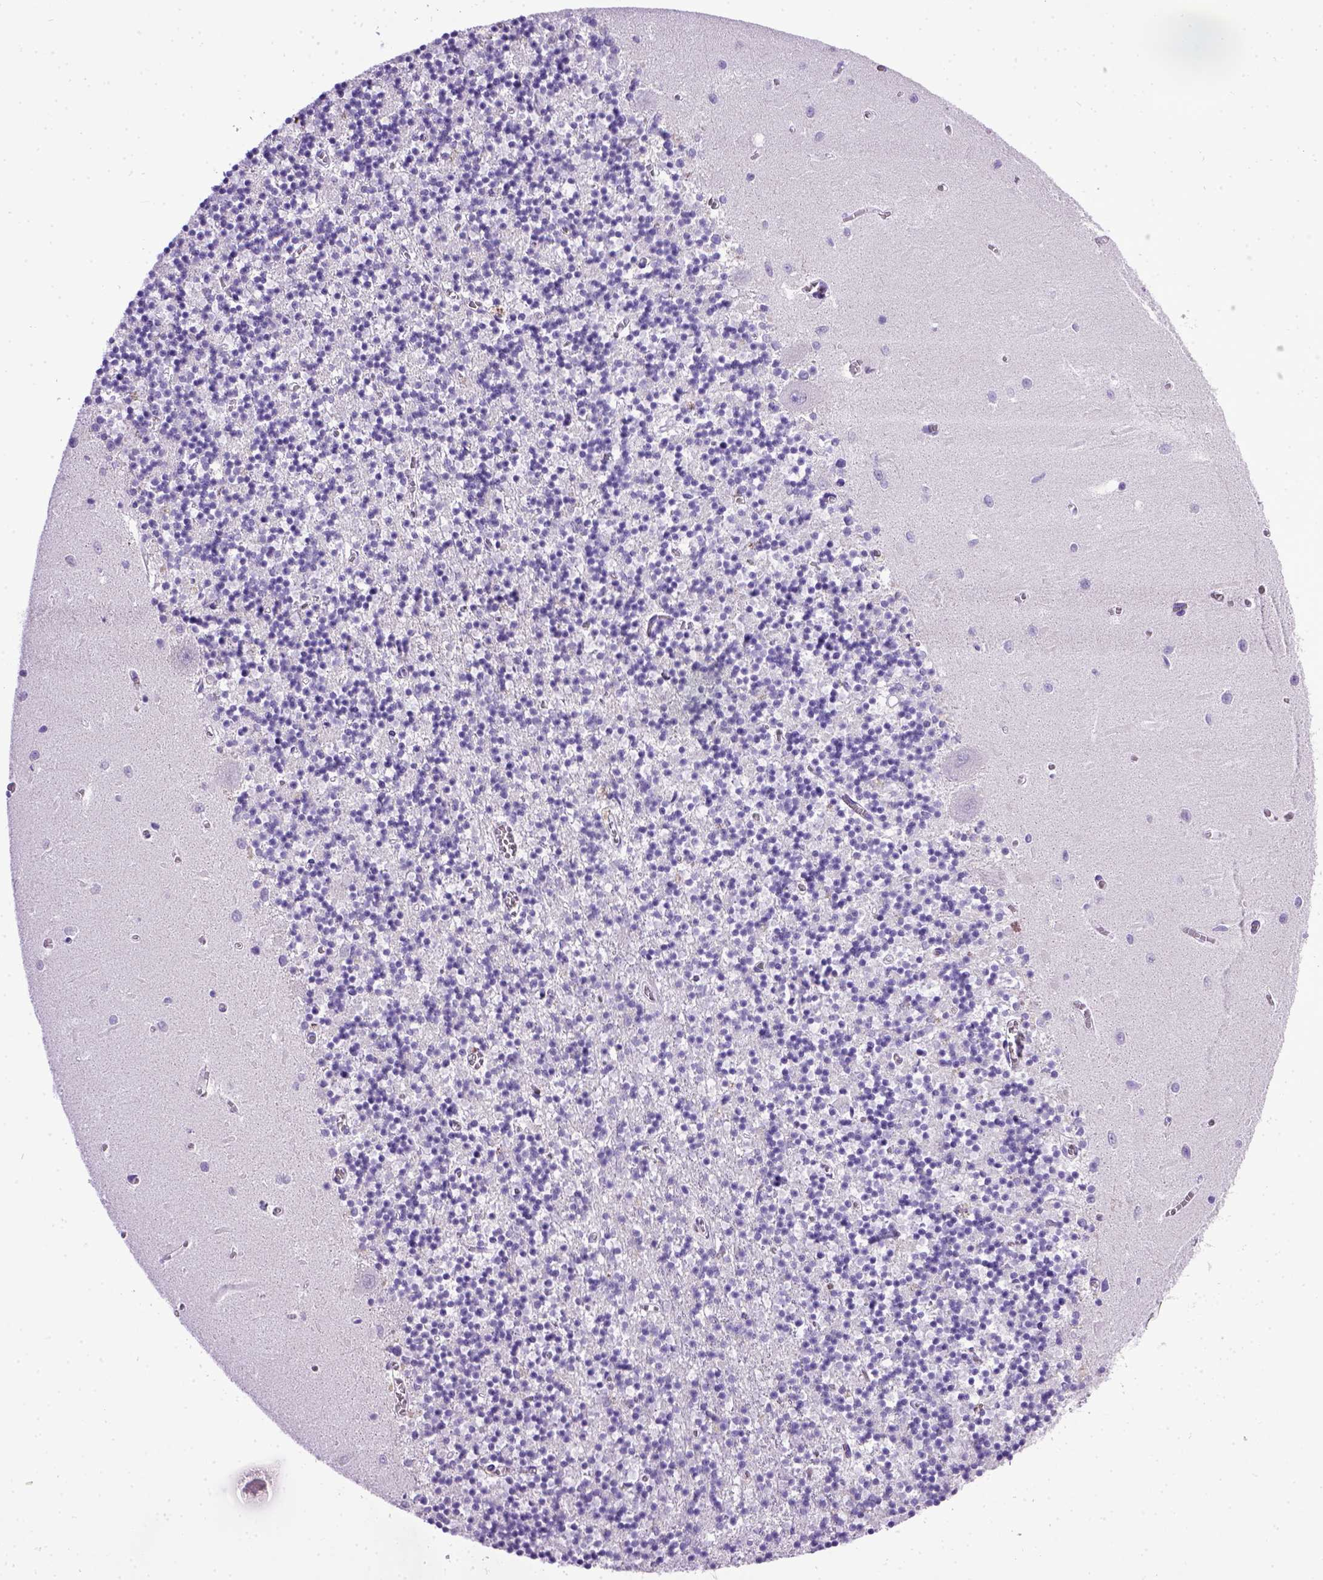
{"staining": {"intensity": "negative", "quantity": "none", "location": "none"}, "tissue": "cerebellum", "cell_type": "Cells in granular layer", "image_type": "normal", "snomed": [{"axis": "morphology", "description": "Normal tissue, NOS"}, {"axis": "topography", "description": "Cerebellum"}], "caption": "This is a photomicrograph of immunohistochemistry staining of benign cerebellum, which shows no staining in cells in granular layer.", "gene": "CDH1", "patient": {"sex": "female", "age": 64}}